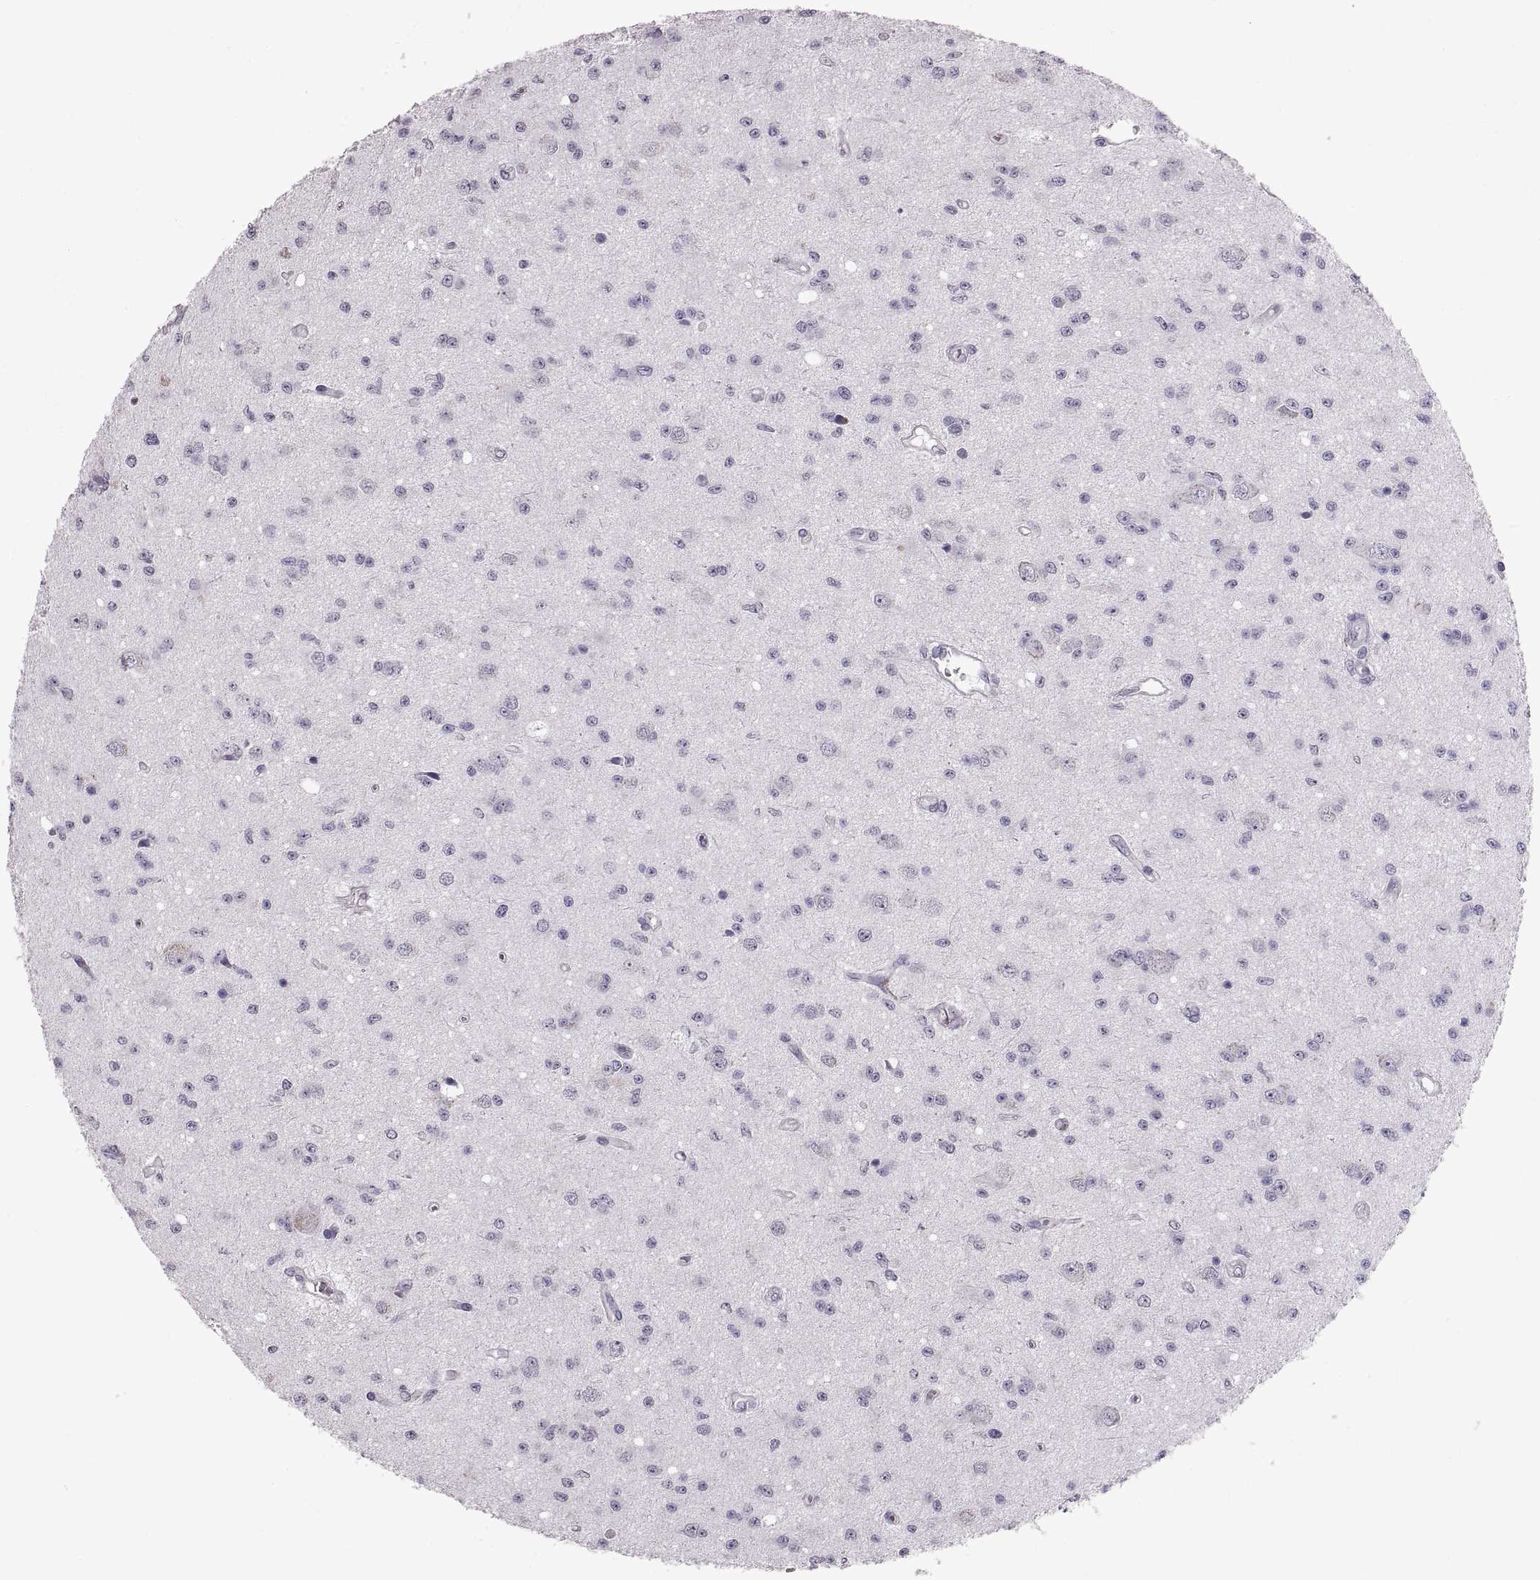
{"staining": {"intensity": "negative", "quantity": "none", "location": "none"}, "tissue": "glioma", "cell_type": "Tumor cells", "image_type": "cancer", "snomed": [{"axis": "morphology", "description": "Glioma, malignant, Low grade"}, {"axis": "topography", "description": "Brain"}], "caption": "High magnification brightfield microscopy of malignant glioma (low-grade) stained with DAB (brown) and counterstained with hematoxylin (blue): tumor cells show no significant positivity.", "gene": "SPACDR", "patient": {"sex": "female", "age": 45}}